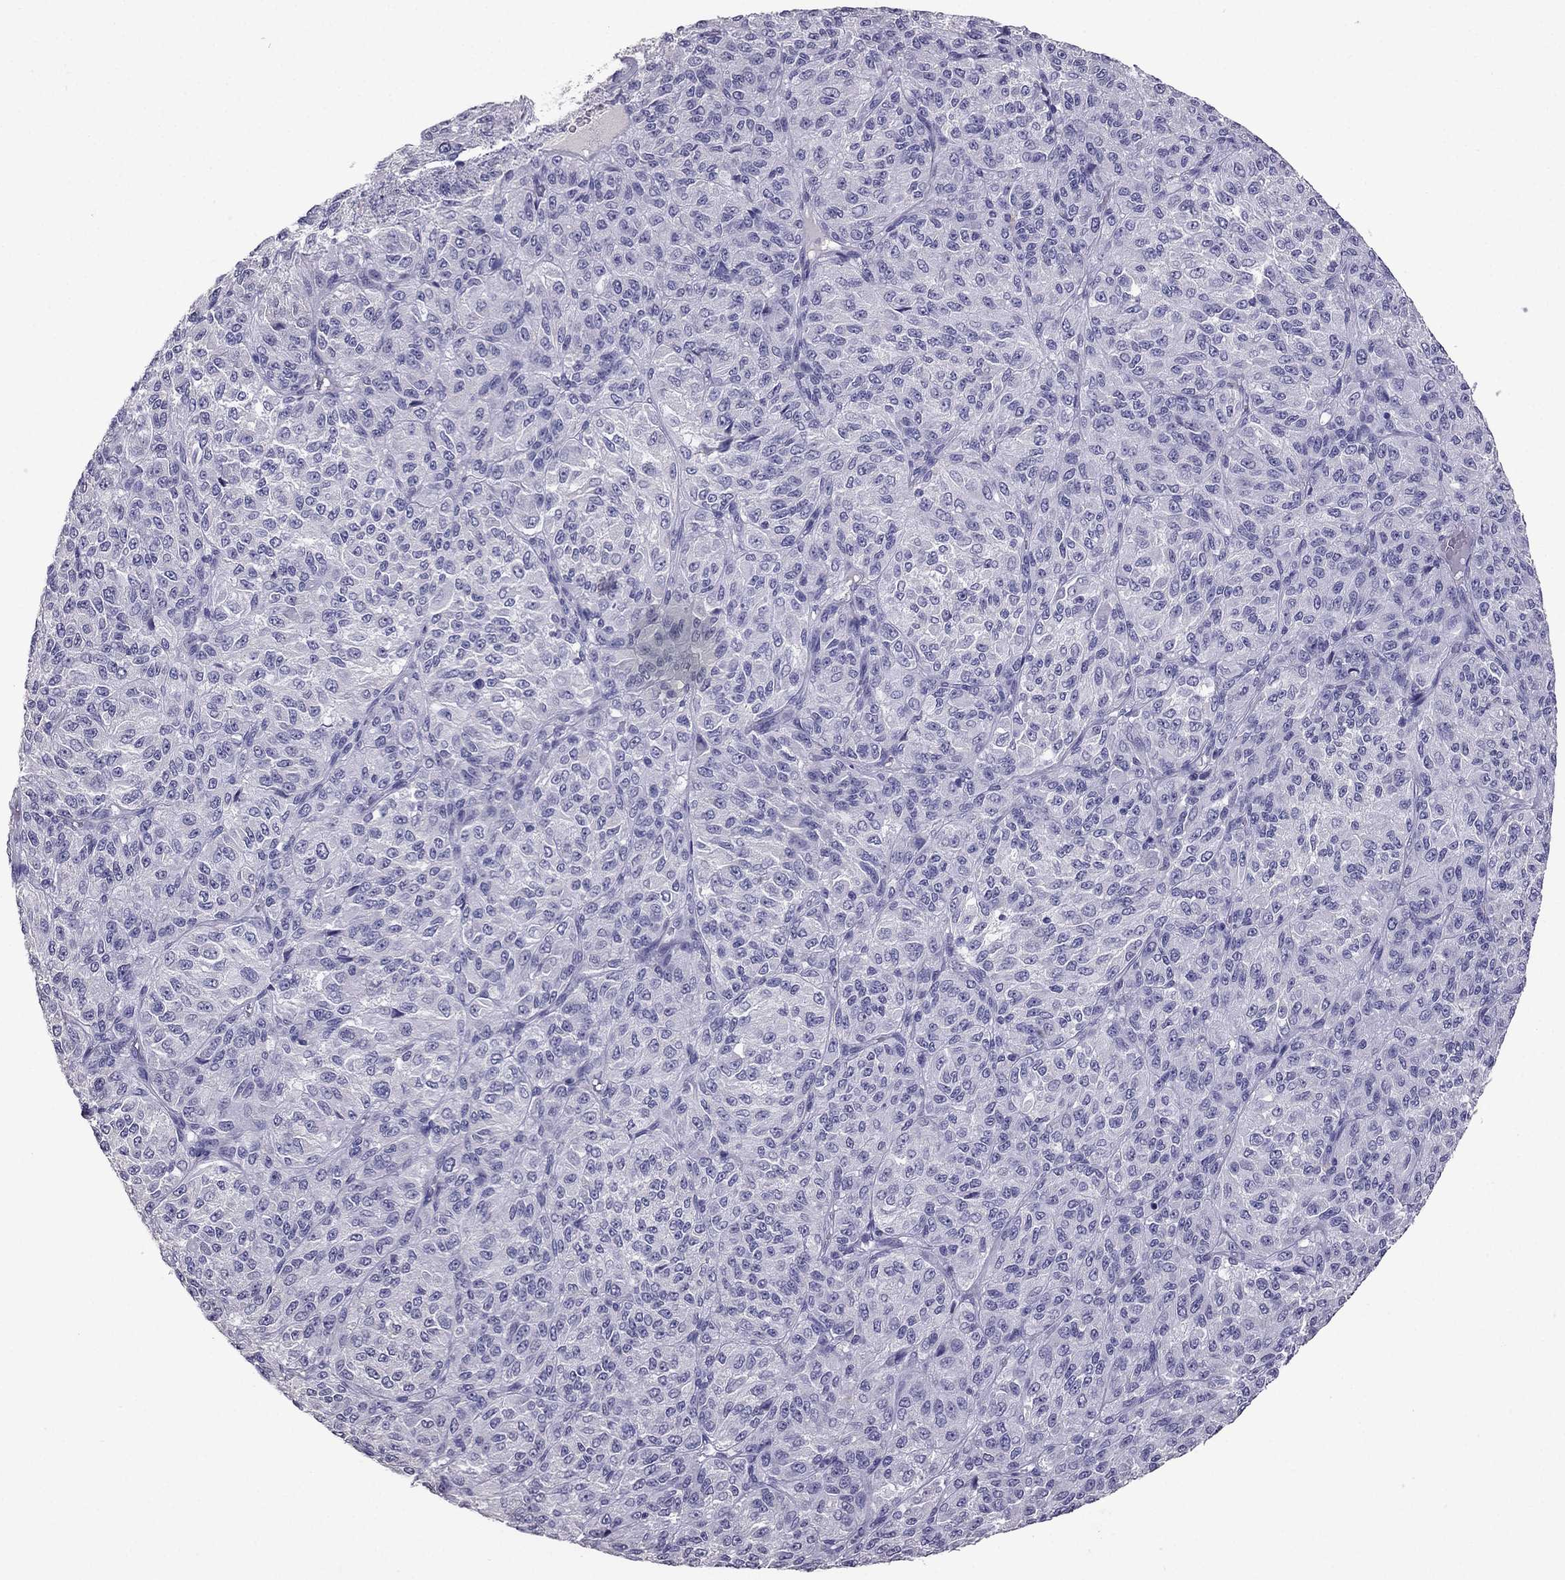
{"staining": {"intensity": "negative", "quantity": "none", "location": "none"}, "tissue": "melanoma", "cell_type": "Tumor cells", "image_type": "cancer", "snomed": [{"axis": "morphology", "description": "Malignant melanoma, Metastatic site"}, {"axis": "topography", "description": "Brain"}], "caption": "Immunohistochemistry (IHC) image of neoplastic tissue: melanoma stained with DAB shows no significant protein expression in tumor cells.", "gene": "SCG5", "patient": {"sex": "female", "age": 56}}